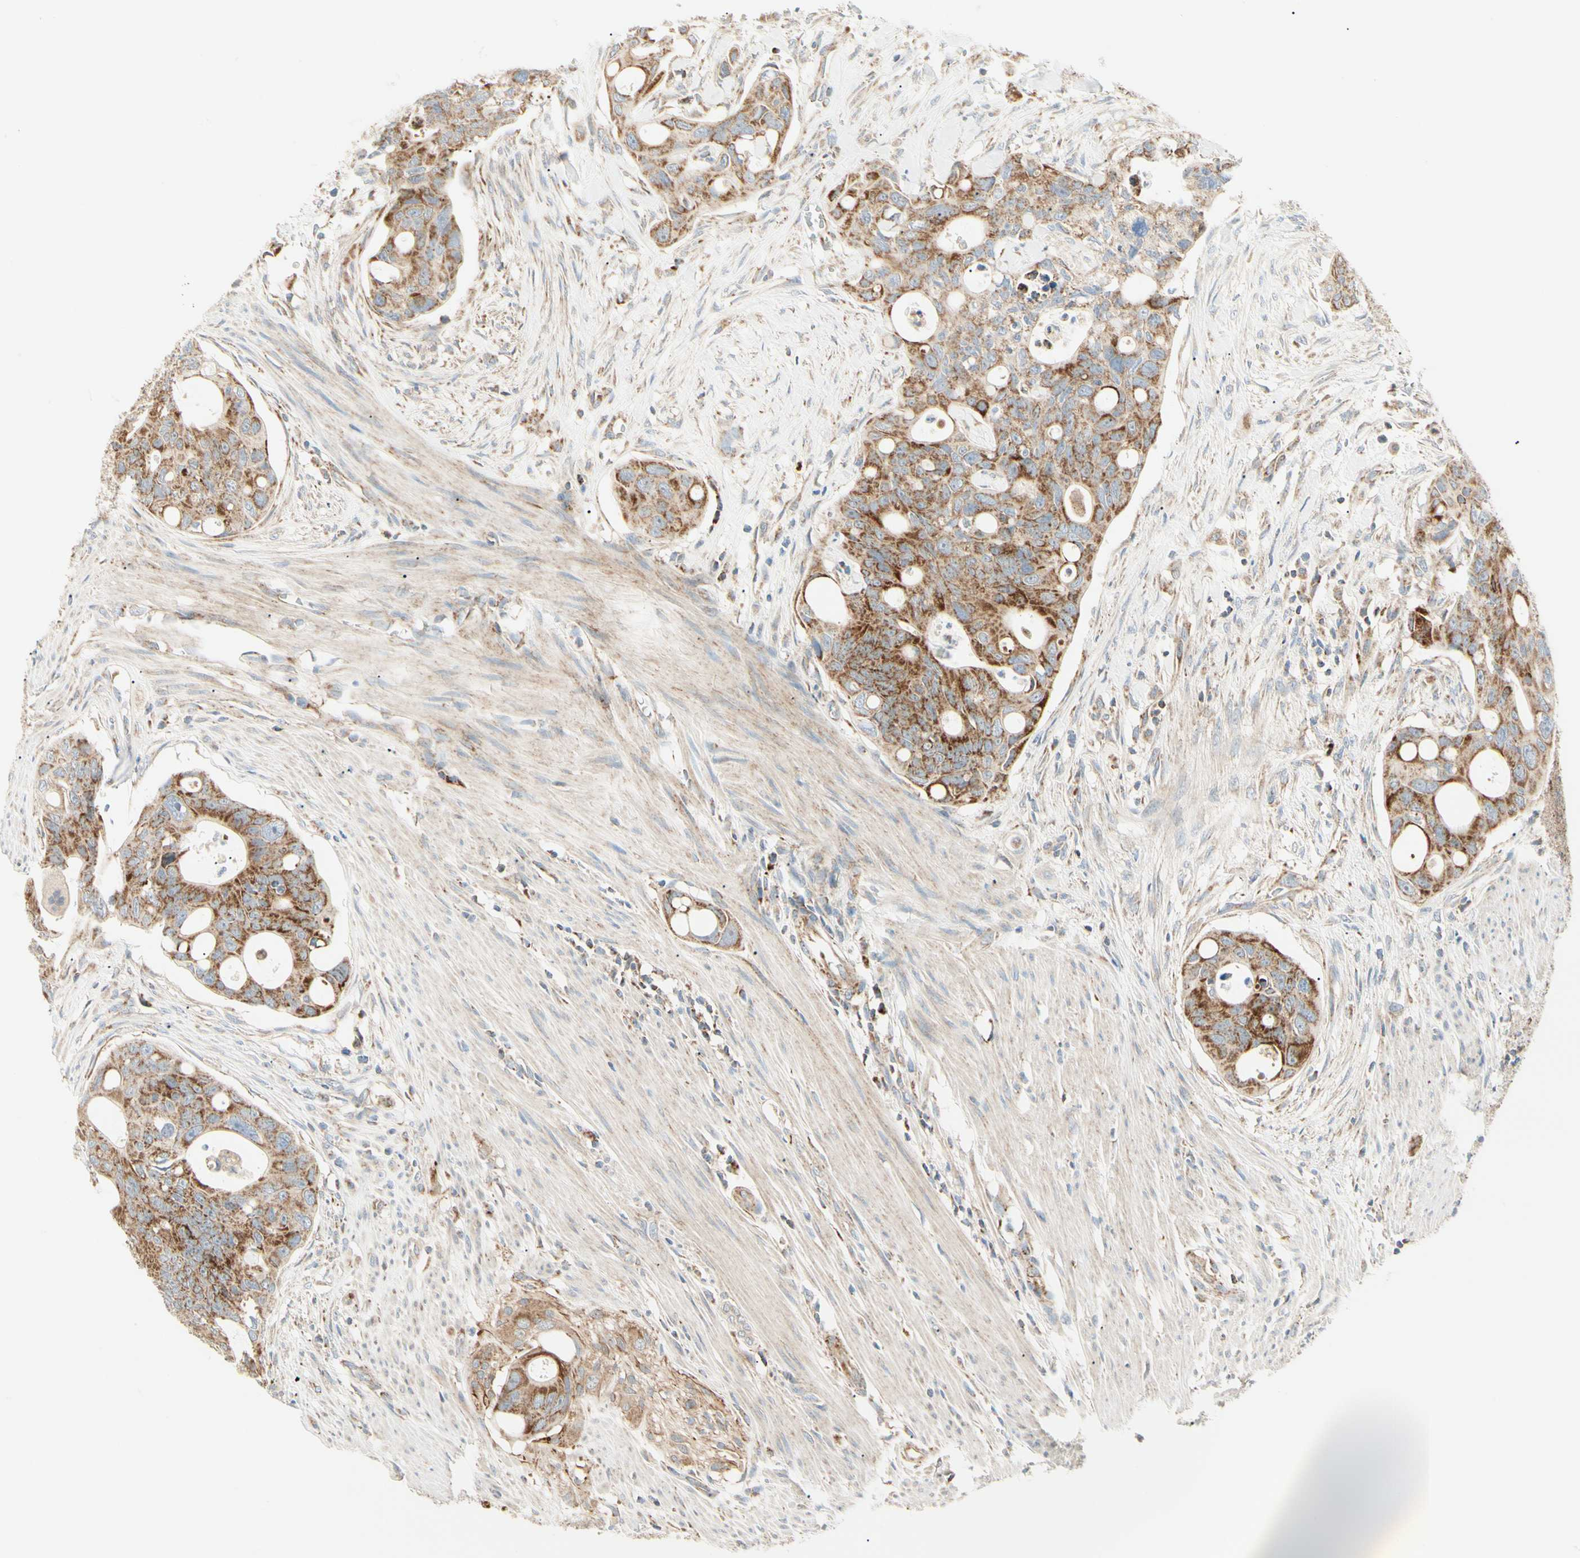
{"staining": {"intensity": "strong", "quantity": ">75%", "location": "cytoplasmic/membranous"}, "tissue": "colorectal cancer", "cell_type": "Tumor cells", "image_type": "cancer", "snomed": [{"axis": "morphology", "description": "Adenocarcinoma, NOS"}, {"axis": "topography", "description": "Colon"}], "caption": "A high-resolution image shows immunohistochemistry (IHC) staining of colorectal cancer, which shows strong cytoplasmic/membranous staining in about >75% of tumor cells. The staining was performed using DAB (3,3'-diaminobenzidine), with brown indicating positive protein expression. Nuclei are stained blue with hematoxylin.", "gene": "TBC1D10A", "patient": {"sex": "female", "age": 57}}